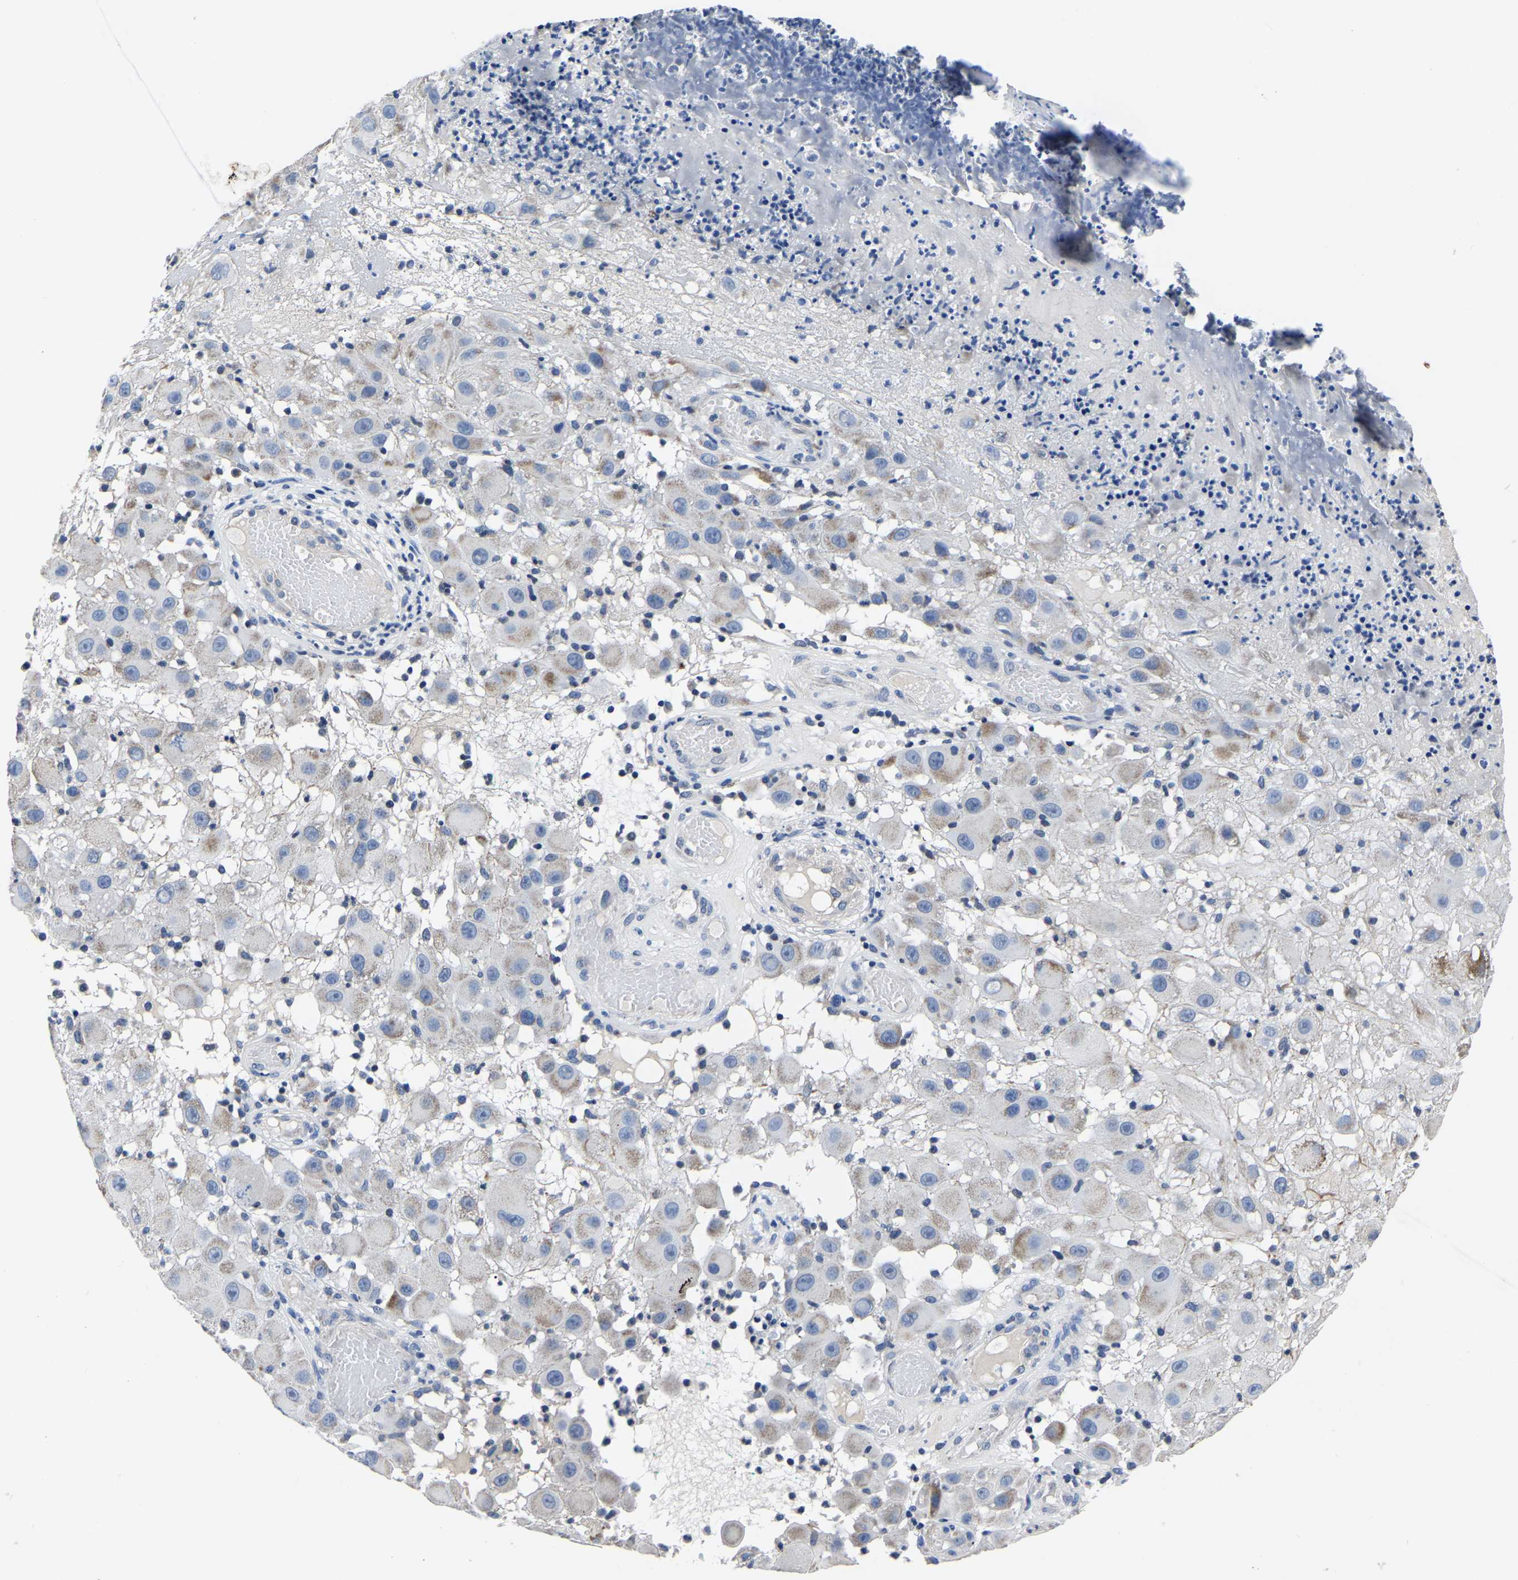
{"staining": {"intensity": "moderate", "quantity": "<25%", "location": "cytoplasmic/membranous"}, "tissue": "melanoma", "cell_type": "Tumor cells", "image_type": "cancer", "snomed": [{"axis": "morphology", "description": "Malignant melanoma, NOS"}, {"axis": "topography", "description": "Skin"}], "caption": "Immunohistochemistry micrograph of human melanoma stained for a protein (brown), which exhibits low levels of moderate cytoplasmic/membranous staining in approximately <25% of tumor cells.", "gene": "FGD5", "patient": {"sex": "female", "age": 81}}